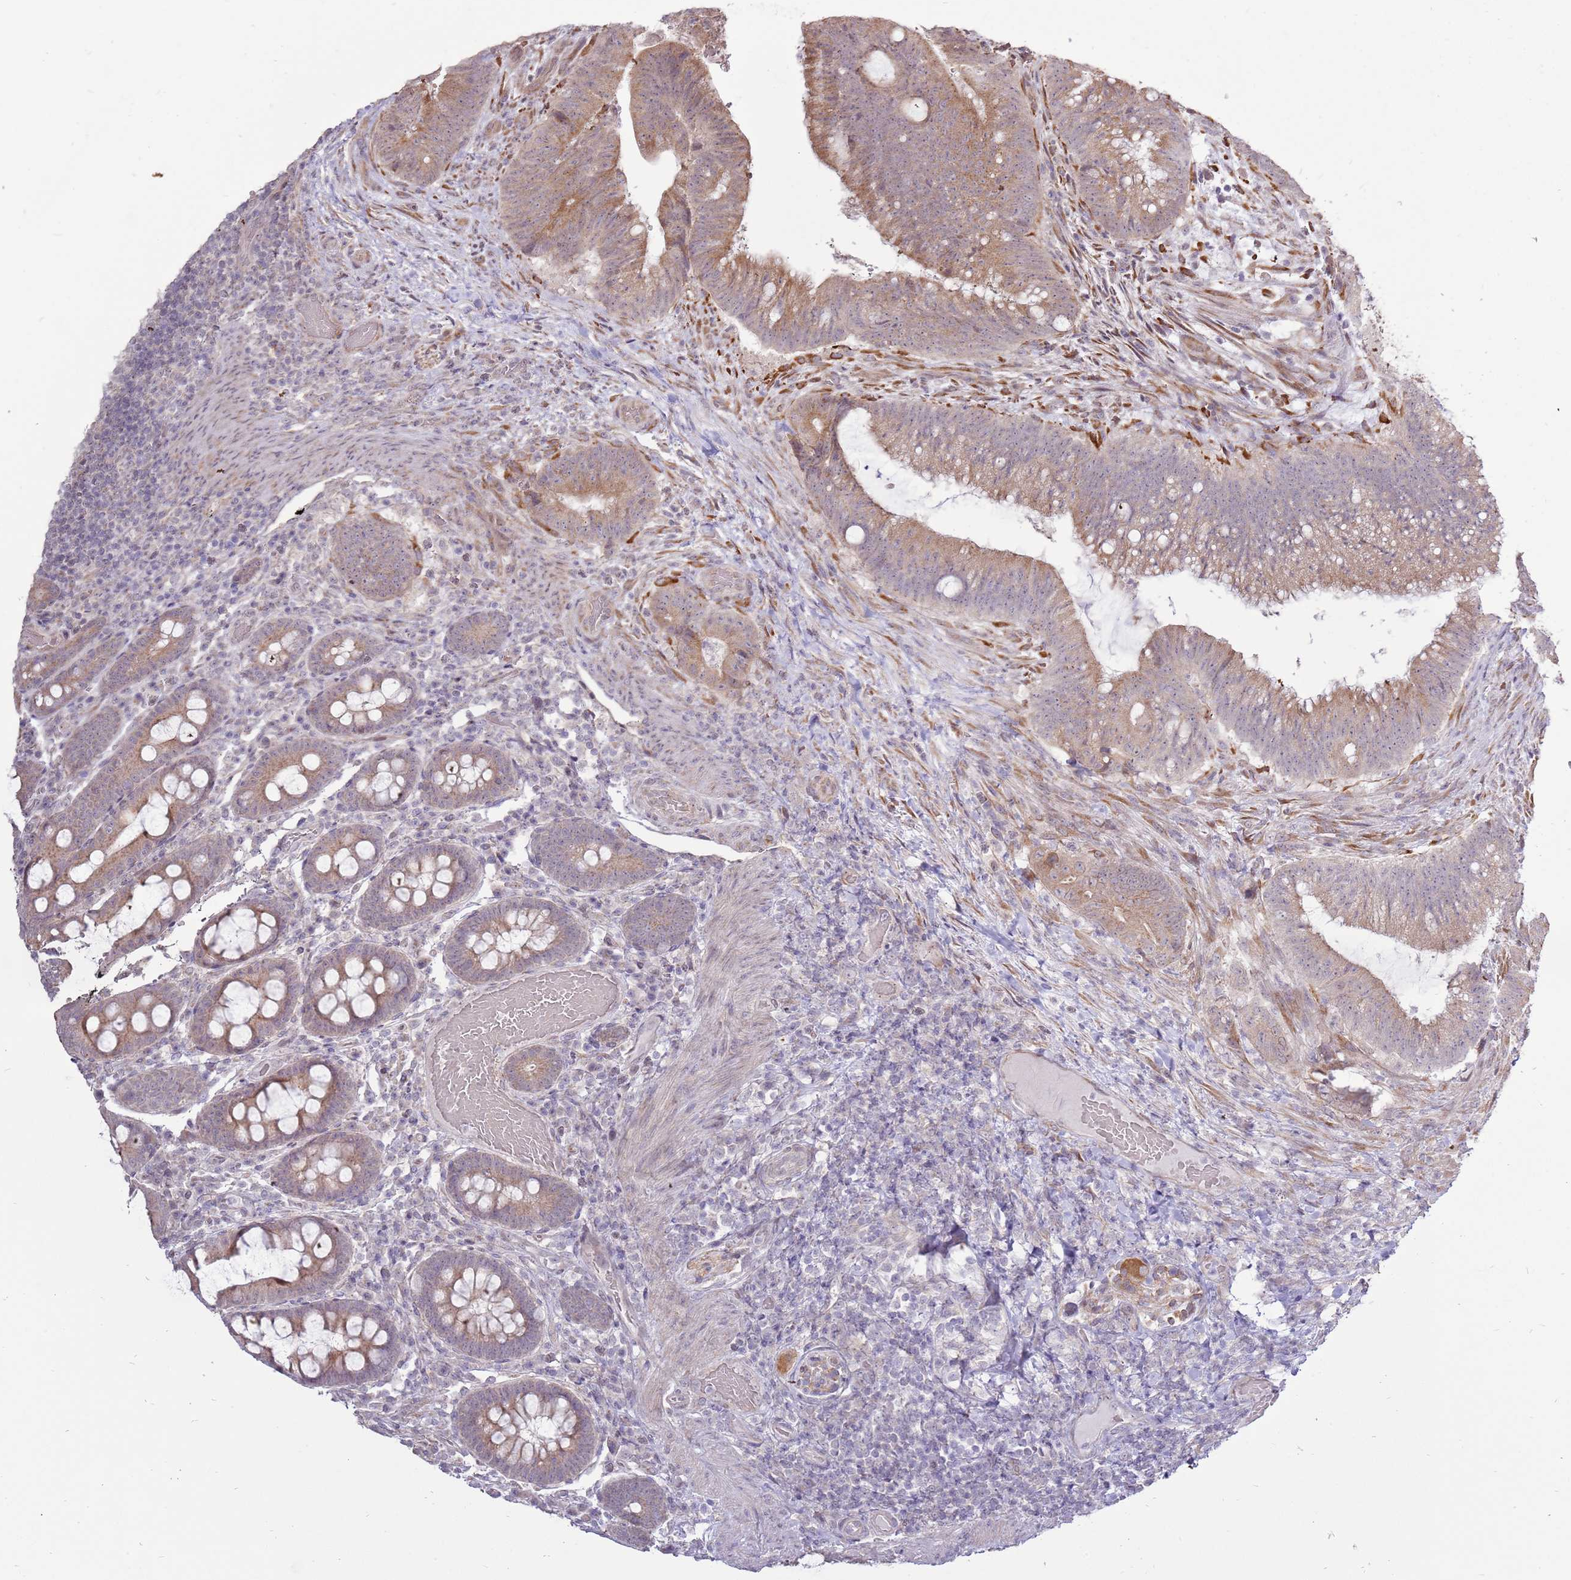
{"staining": {"intensity": "moderate", "quantity": ">75%", "location": "cytoplasmic/membranous"}, "tissue": "colorectal cancer", "cell_type": "Tumor cells", "image_type": "cancer", "snomed": [{"axis": "morphology", "description": "Adenocarcinoma, NOS"}, {"axis": "topography", "description": "Colon"}], "caption": "Colorectal cancer (adenocarcinoma) was stained to show a protein in brown. There is medium levels of moderate cytoplasmic/membranous positivity in about >75% of tumor cells. (brown staining indicates protein expression, while blue staining denotes nuclei).", "gene": "UGGT2", "patient": {"sex": "female", "age": 43}}